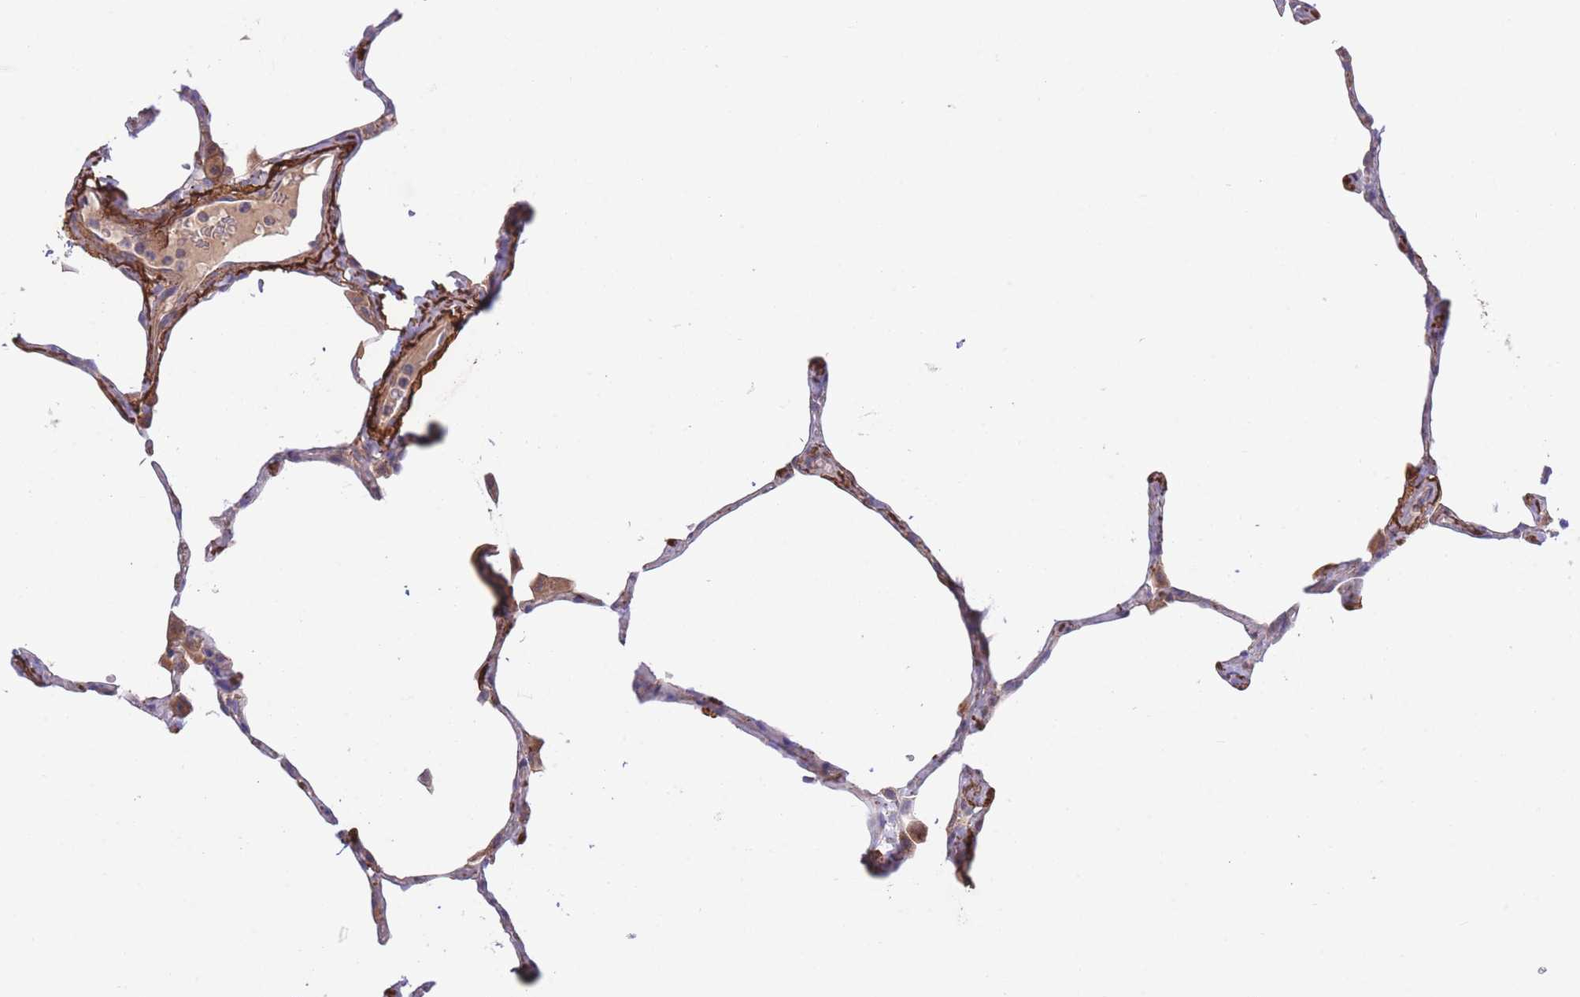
{"staining": {"intensity": "moderate", "quantity": "<25%", "location": "cytoplasmic/membranous"}, "tissue": "lung", "cell_type": "Alveolar cells", "image_type": "normal", "snomed": [{"axis": "morphology", "description": "Normal tissue, NOS"}, {"axis": "topography", "description": "Lung"}], "caption": "A micrograph of lung stained for a protein demonstrates moderate cytoplasmic/membranous brown staining in alveolar cells. (IHC, brightfield microscopy, high magnification).", "gene": "ATP13A2", "patient": {"sex": "male", "age": 65}}